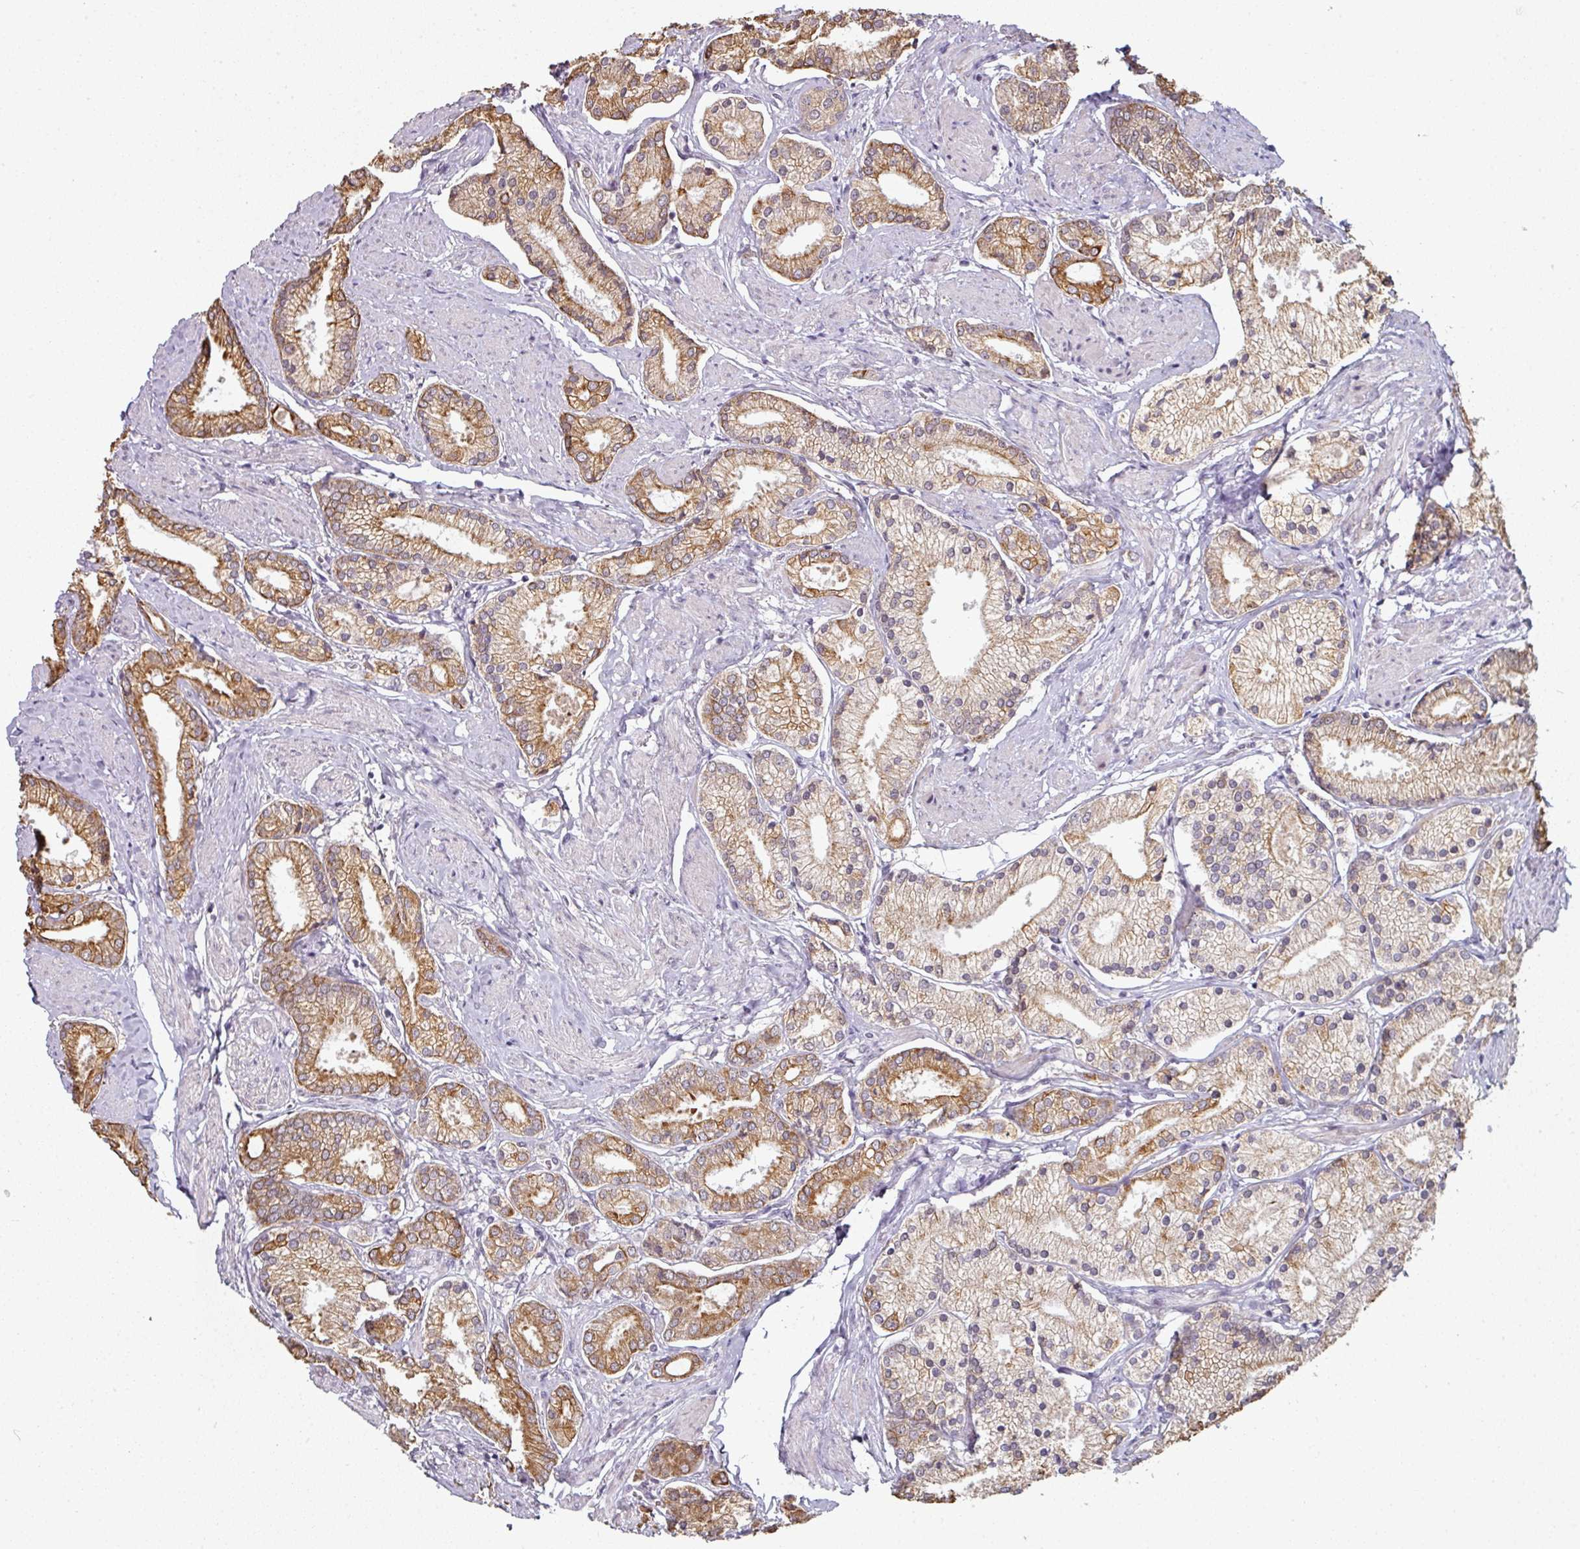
{"staining": {"intensity": "moderate", "quantity": ">75%", "location": "cytoplasmic/membranous"}, "tissue": "prostate cancer", "cell_type": "Tumor cells", "image_type": "cancer", "snomed": [{"axis": "morphology", "description": "Adenocarcinoma, High grade"}, {"axis": "topography", "description": "Prostate and seminal vesicle, NOS"}], "caption": "High-magnification brightfield microscopy of prostate cancer stained with DAB (3,3'-diaminobenzidine) (brown) and counterstained with hematoxylin (blue). tumor cells exhibit moderate cytoplasmic/membranous expression is present in about>75% of cells.", "gene": "GTF2H3", "patient": {"sex": "male", "age": 64}}